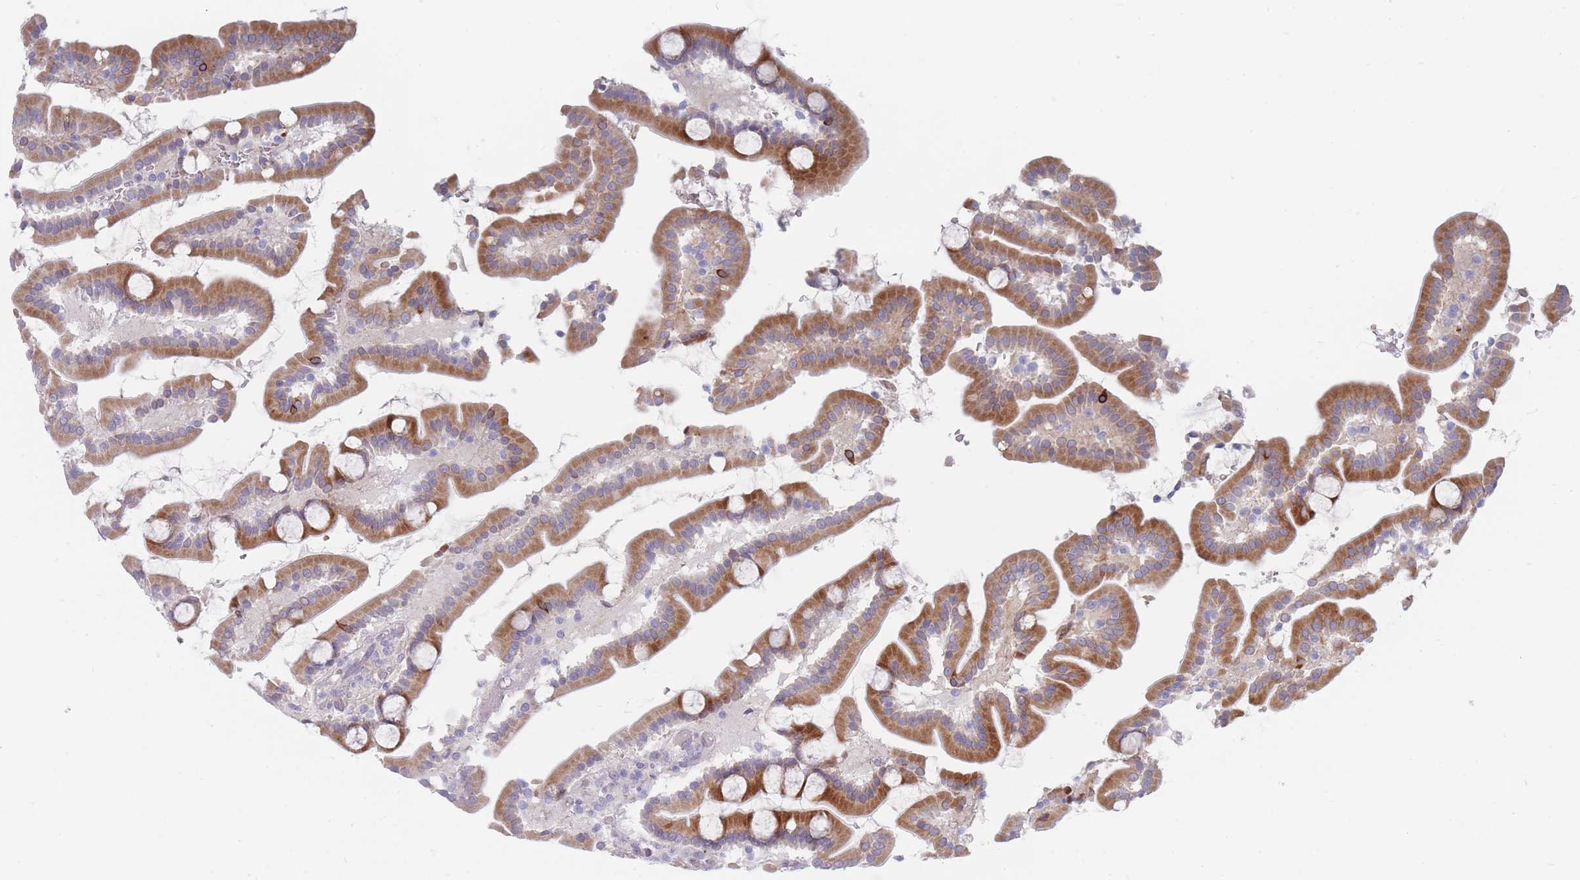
{"staining": {"intensity": "moderate", "quantity": ">75%", "location": "cytoplasmic/membranous"}, "tissue": "duodenum", "cell_type": "Glandular cells", "image_type": "normal", "snomed": [{"axis": "morphology", "description": "Normal tissue, NOS"}, {"axis": "topography", "description": "Duodenum"}], "caption": "High-magnification brightfield microscopy of normal duodenum stained with DAB (3,3'-diaminobenzidine) (brown) and counterstained with hematoxylin (blue). glandular cells exhibit moderate cytoplasmic/membranous expression is present in about>75% of cells.", "gene": "SPATS1", "patient": {"sex": "male", "age": 55}}